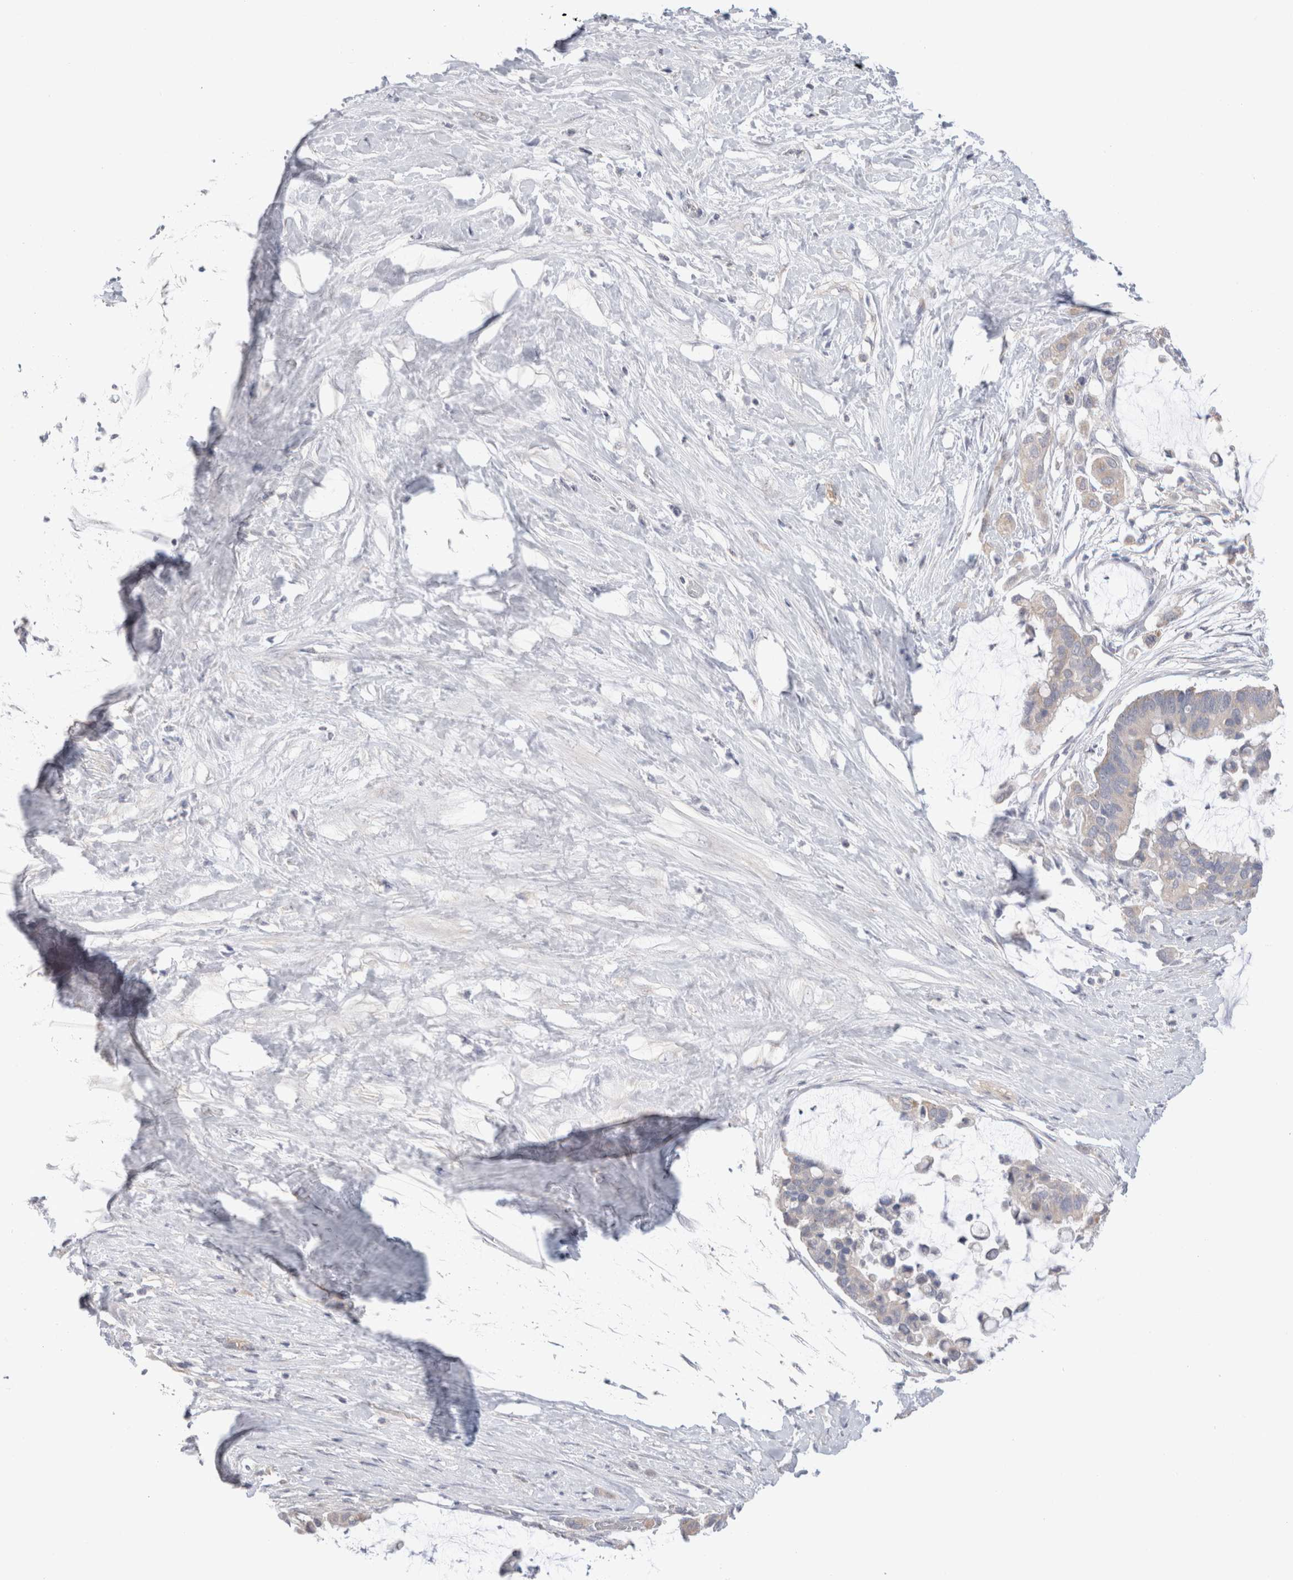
{"staining": {"intensity": "negative", "quantity": "none", "location": "none"}, "tissue": "pancreatic cancer", "cell_type": "Tumor cells", "image_type": "cancer", "snomed": [{"axis": "morphology", "description": "Adenocarcinoma, NOS"}, {"axis": "topography", "description": "Pancreas"}], "caption": "Immunohistochemistry (IHC) histopathology image of pancreatic adenocarcinoma stained for a protein (brown), which exhibits no expression in tumor cells.", "gene": "DMD", "patient": {"sex": "male", "age": 41}}